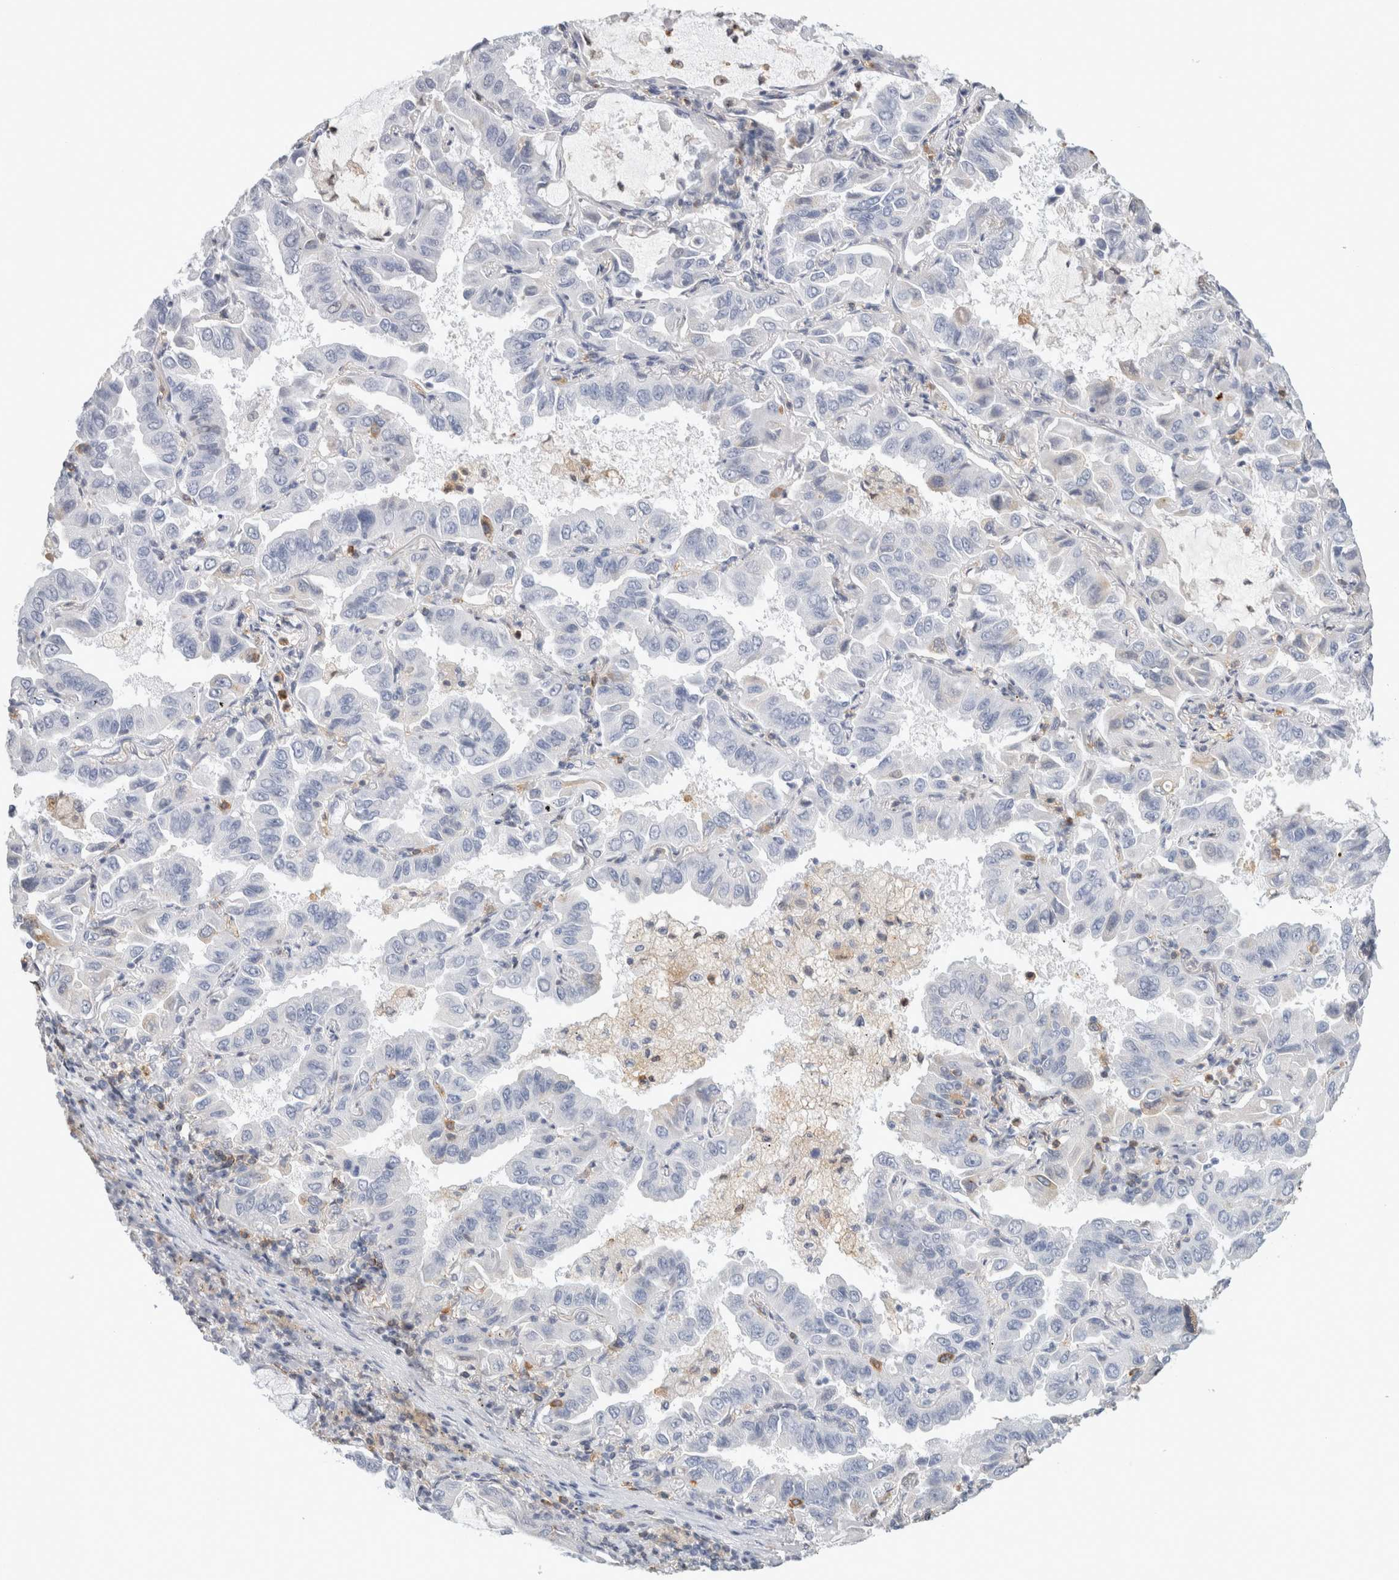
{"staining": {"intensity": "negative", "quantity": "none", "location": "none"}, "tissue": "lung cancer", "cell_type": "Tumor cells", "image_type": "cancer", "snomed": [{"axis": "morphology", "description": "Adenocarcinoma, NOS"}, {"axis": "topography", "description": "Lung"}], "caption": "Tumor cells show no significant protein expression in adenocarcinoma (lung).", "gene": "P2RY2", "patient": {"sex": "male", "age": 64}}